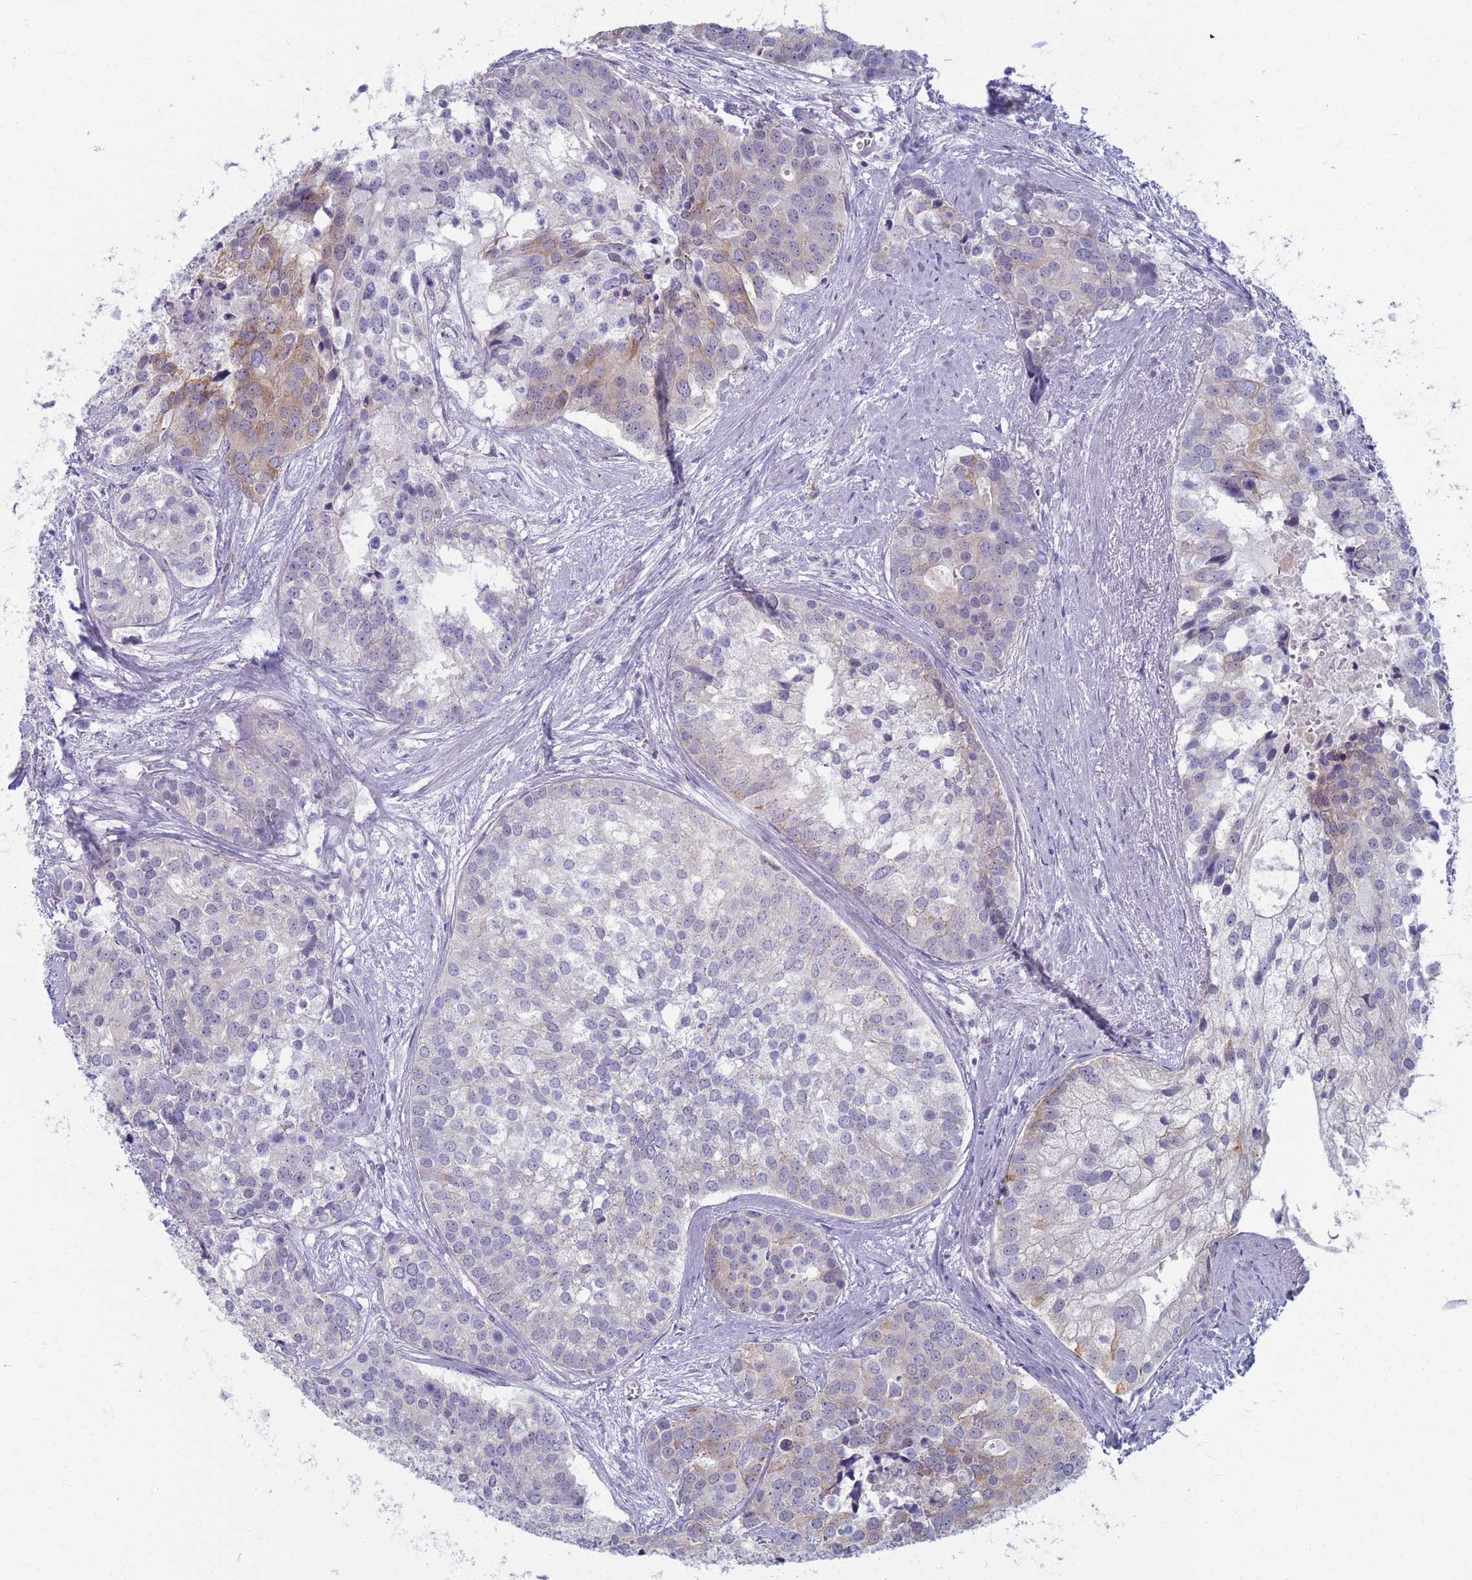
{"staining": {"intensity": "negative", "quantity": "none", "location": "none"}, "tissue": "prostate cancer", "cell_type": "Tumor cells", "image_type": "cancer", "snomed": [{"axis": "morphology", "description": "Adenocarcinoma, High grade"}, {"axis": "topography", "description": "Prostate"}], "caption": "Immunohistochemical staining of prostate cancer (high-grade adenocarcinoma) reveals no significant expression in tumor cells.", "gene": "CLCA2", "patient": {"sex": "male", "age": 62}}